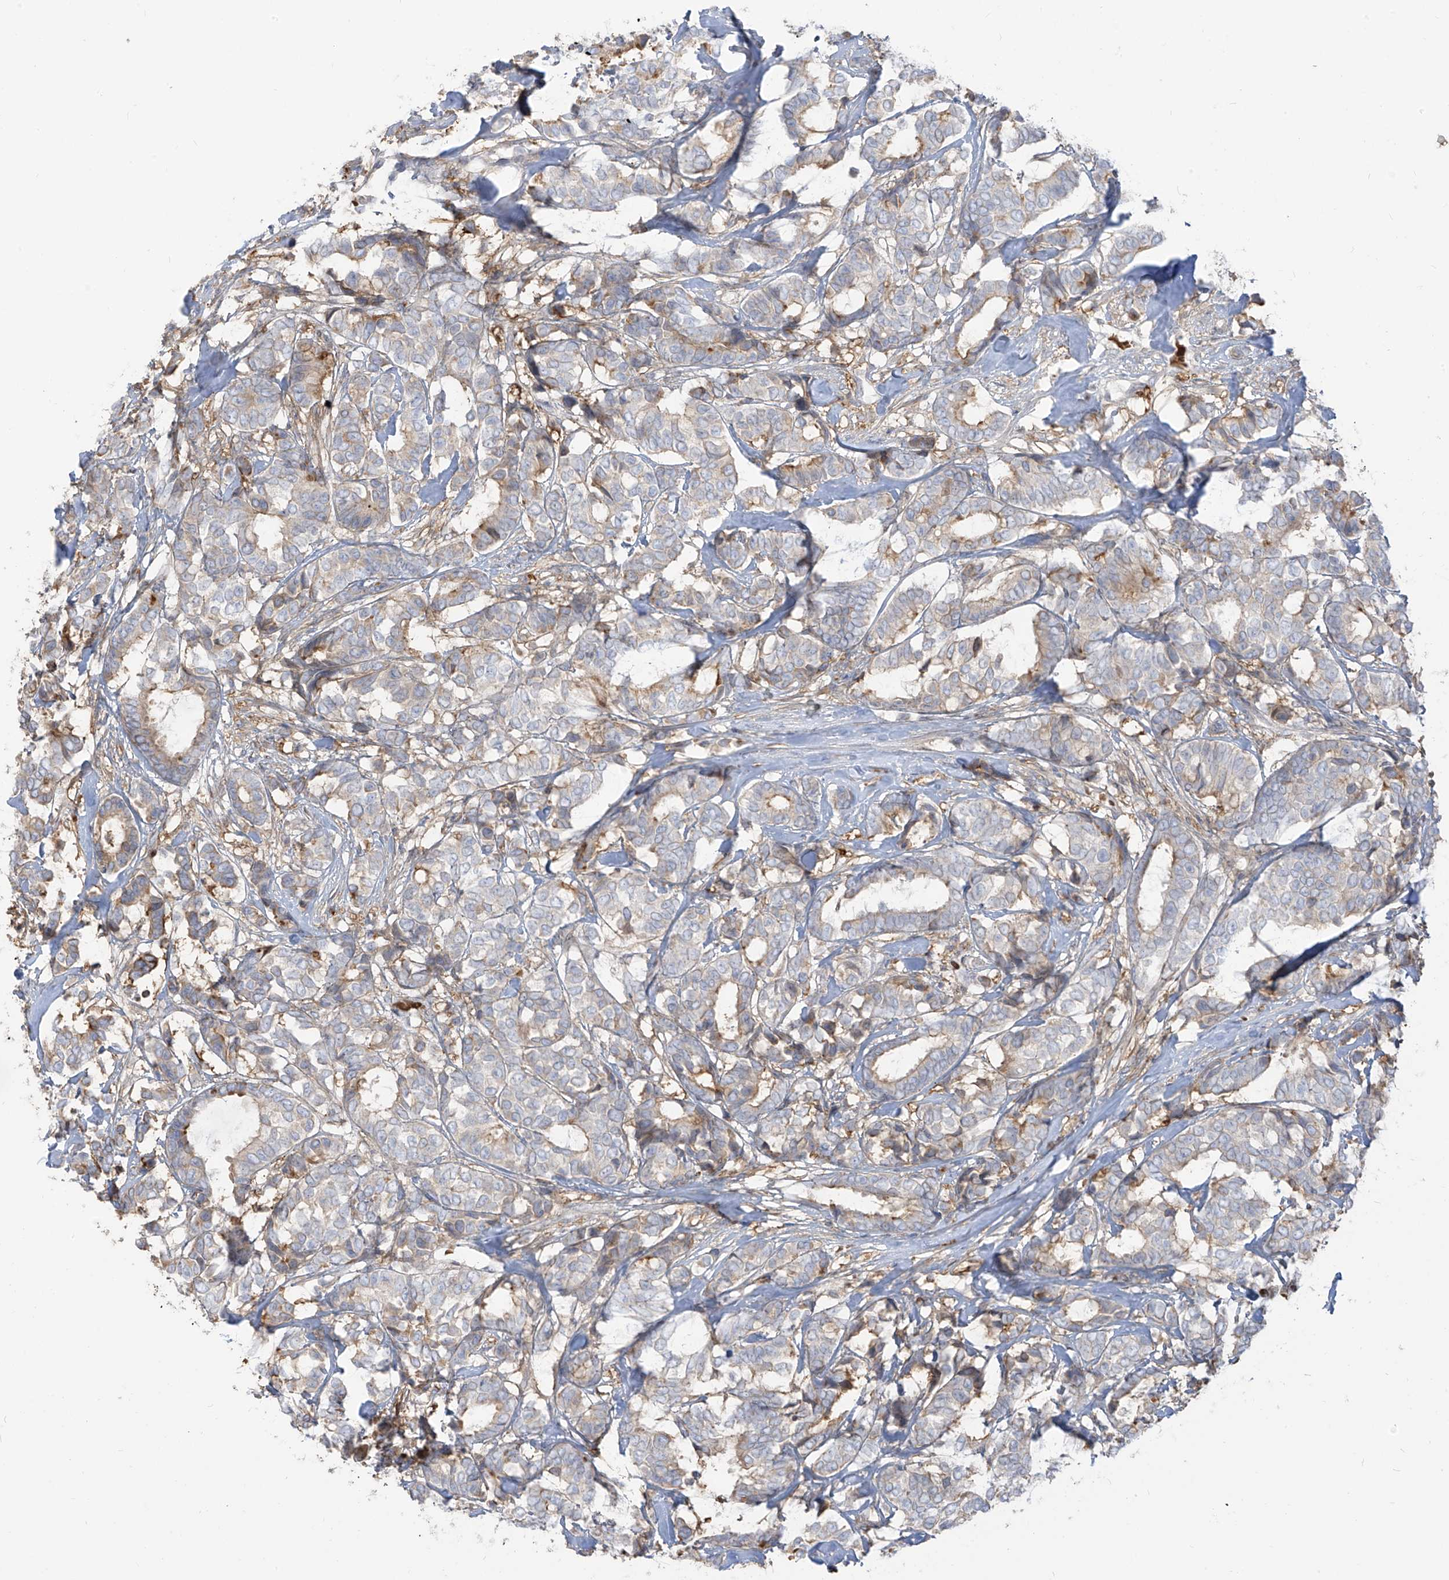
{"staining": {"intensity": "negative", "quantity": "none", "location": "none"}, "tissue": "breast cancer", "cell_type": "Tumor cells", "image_type": "cancer", "snomed": [{"axis": "morphology", "description": "Duct carcinoma"}, {"axis": "topography", "description": "Breast"}], "caption": "Photomicrograph shows no significant protein positivity in tumor cells of breast cancer (infiltrating ductal carcinoma).", "gene": "ZGRF1", "patient": {"sex": "female", "age": 87}}